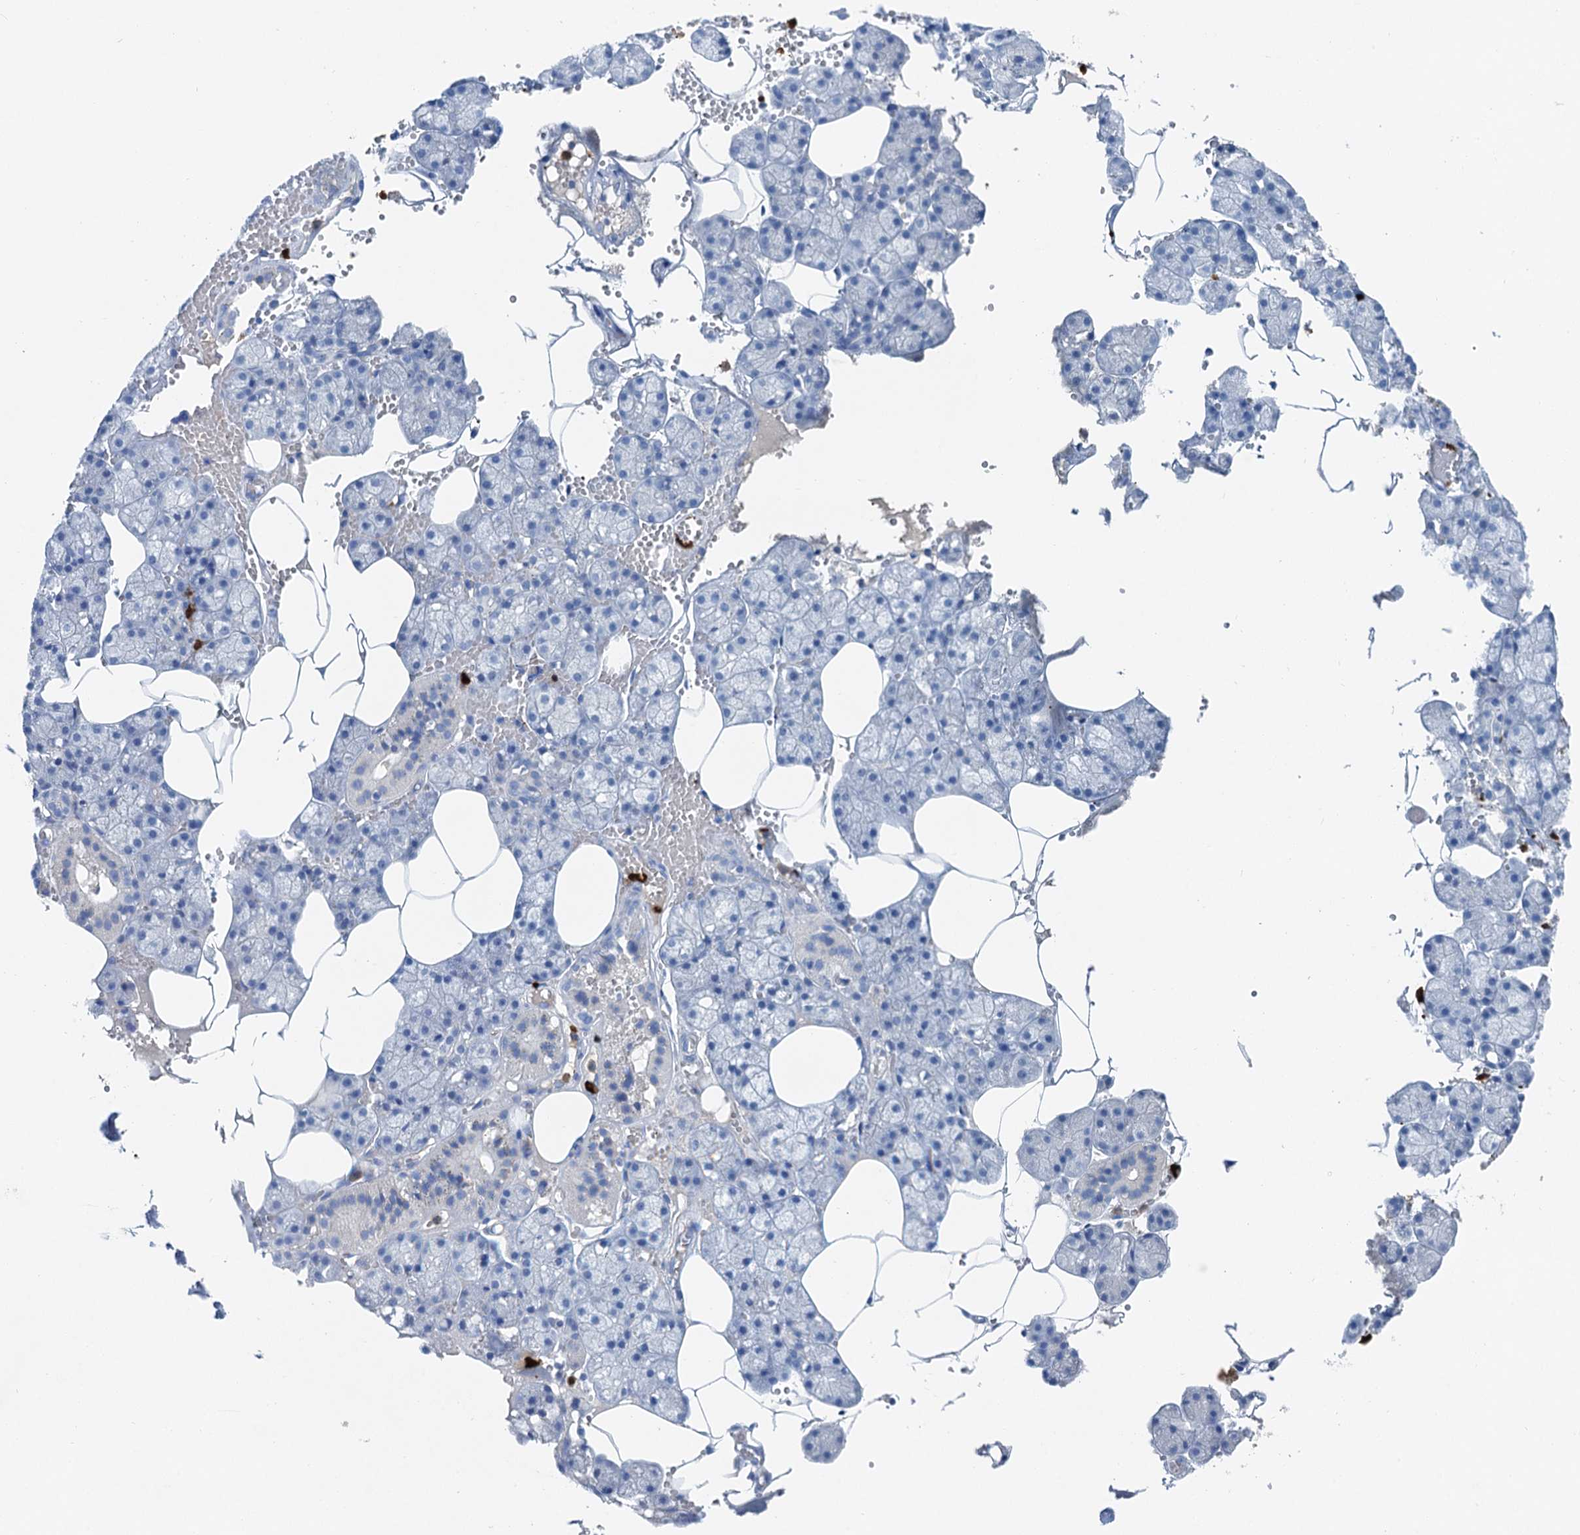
{"staining": {"intensity": "negative", "quantity": "none", "location": "none"}, "tissue": "salivary gland", "cell_type": "Glandular cells", "image_type": "normal", "snomed": [{"axis": "morphology", "description": "Normal tissue, NOS"}, {"axis": "topography", "description": "Salivary gland"}], "caption": "Immunohistochemistry of unremarkable salivary gland displays no positivity in glandular cells.", "gene": "OTOA", "patient": {"sex": "male", "age": 62}}